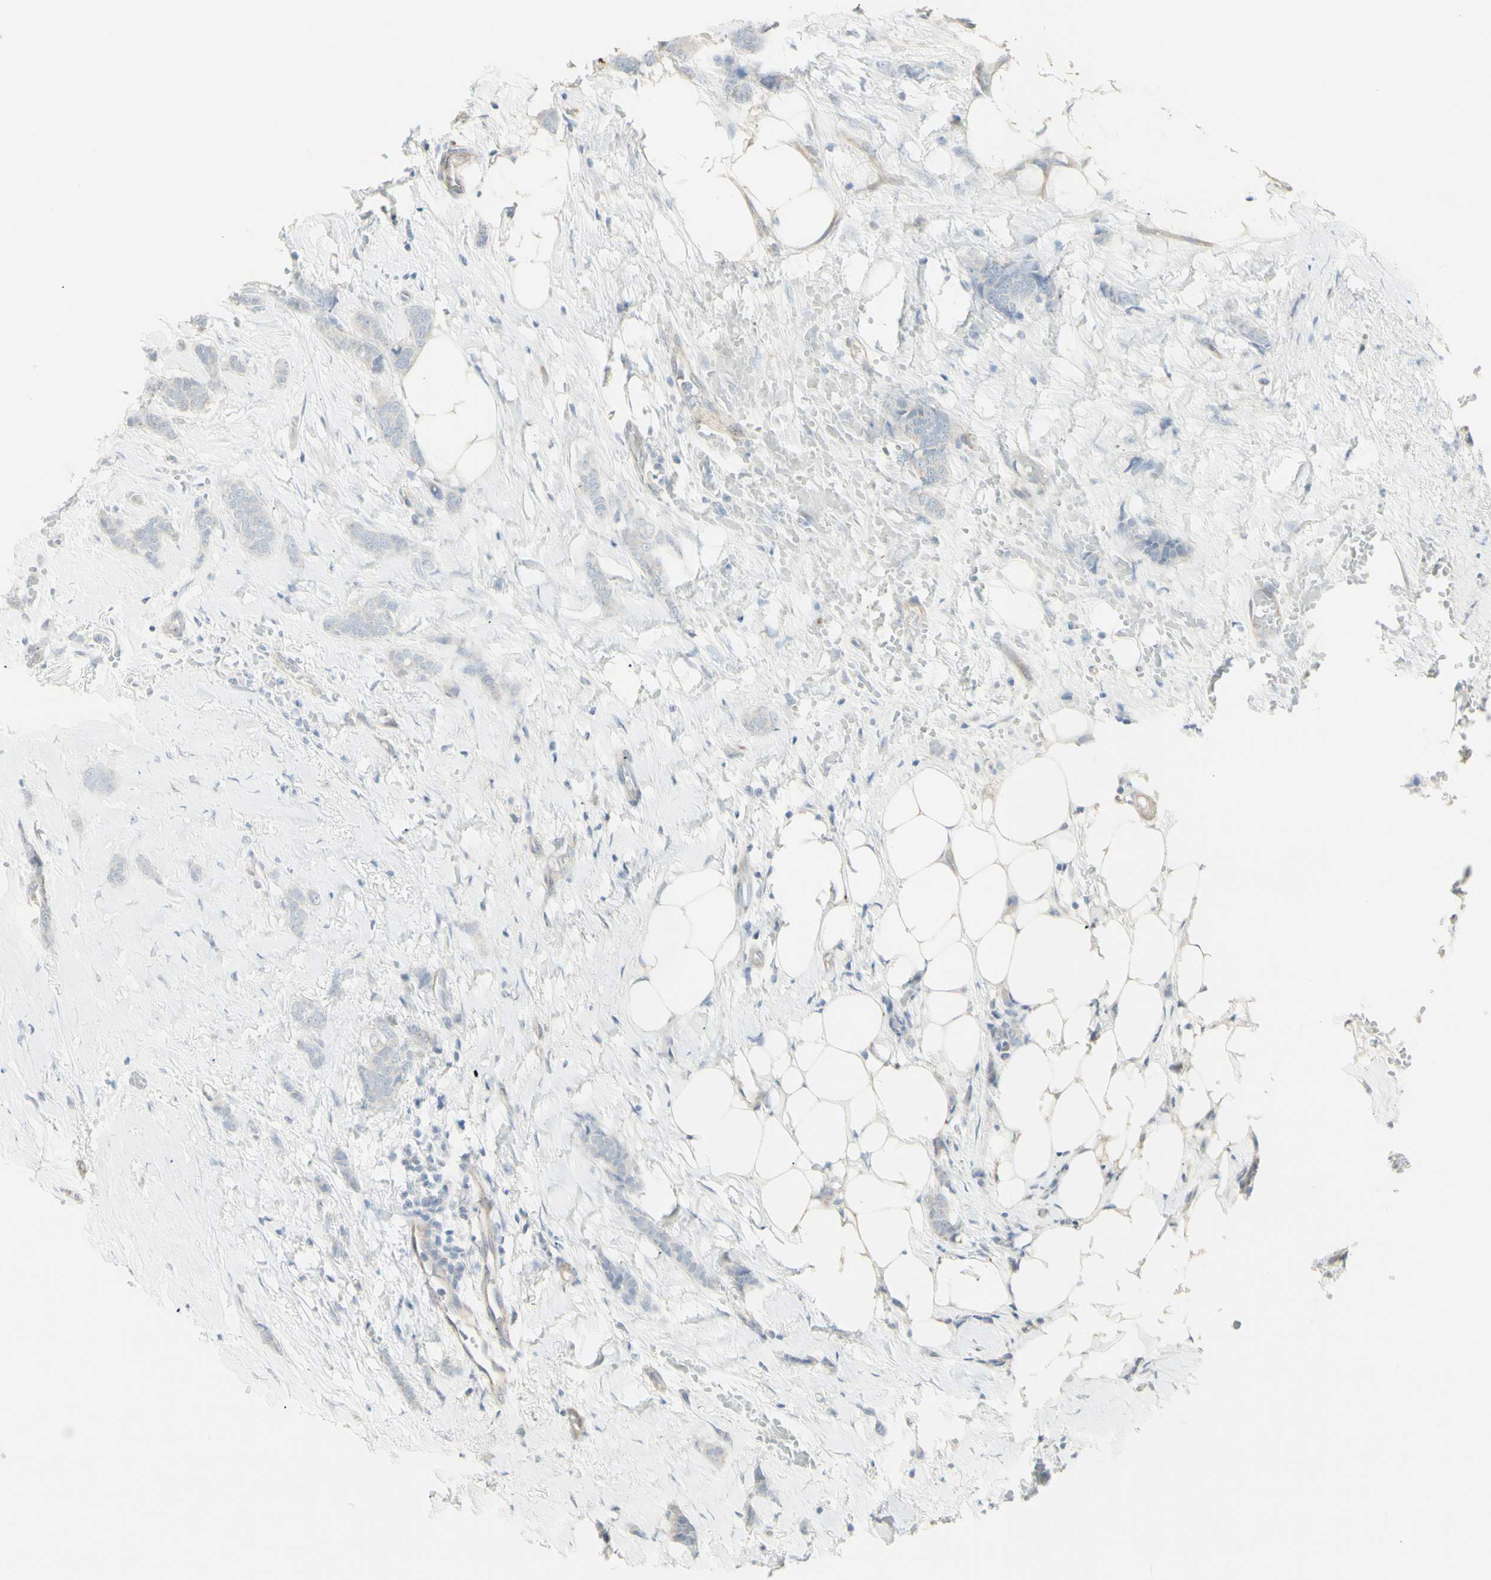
{"staining": {"intensity": "weak", "quantity": "25%-75%", "location": "cytoplasmic/membranous"}, "tissue": "breast cancer", "cell_type": "Tumor cells", "image_type": "cancer", "snomed": [{"axis": "morphology", "description": "Lobular carcinoma"}, {"axis": "topography", "description": "Skin"}, {"axis": "topography", "description": "Breast"}], "caption": "A brown stain highlights weak cytoplasmic/membranous staining of a protein in human breast cancer (lobular carcinoma) tumor cells. The staining was performed using DAB to visualize the protein expression in brown, while the nuclei were stained in blue with hematoxylin (Magnification: 20x).", "gene": "NDST4", "patient": {"sex": "female", "age": 46}}